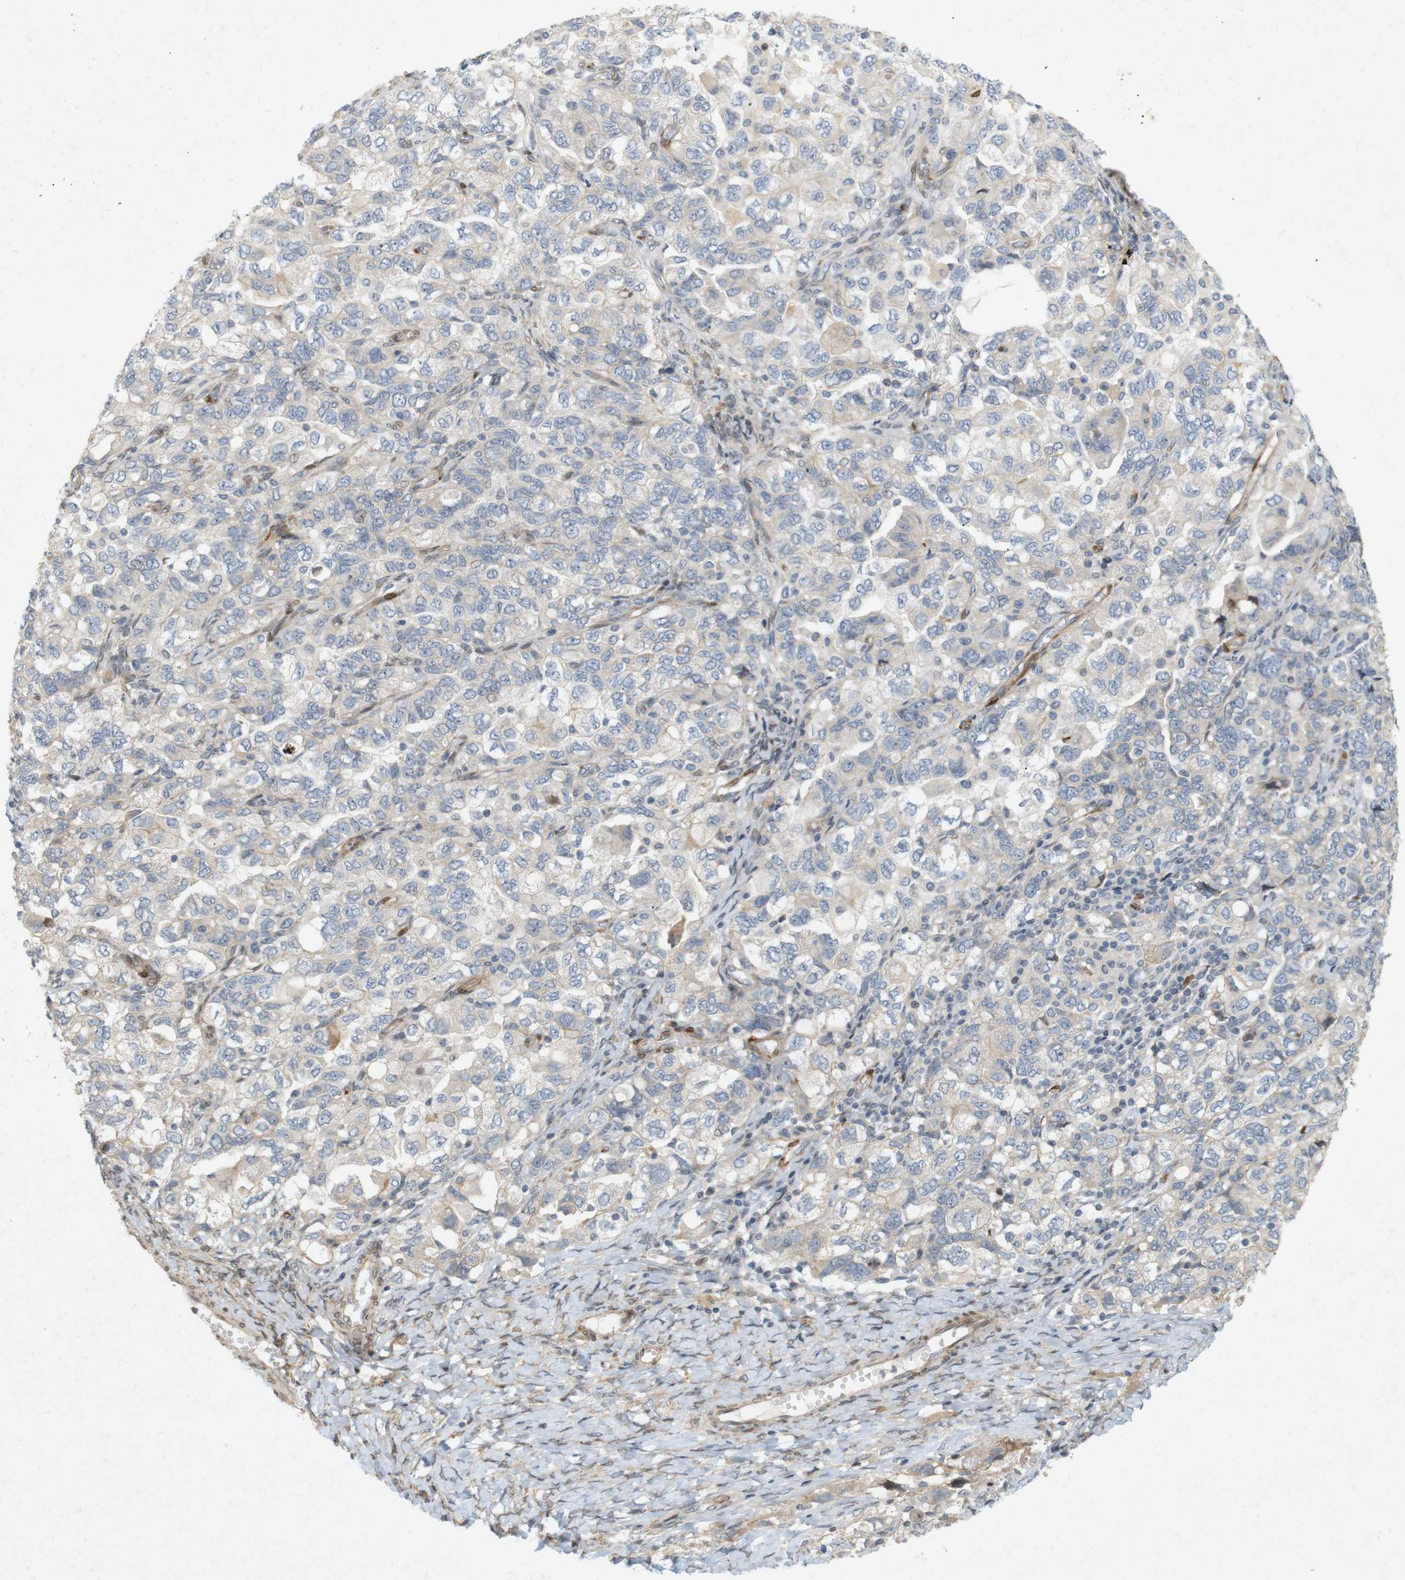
{"staining": {"intensity": "weak", "quantity": "25%-75%", "location": "cytoplasmic/membranous"}, "tissue": "ovarian cancer", "cell_type": "Tumor cells", "image_type": "cancer", "snomed": [{"axis": "morphology", "description": "Carcinoma, NOS"}, {"axis": "morphology", "description": "Cystadenocarcinoma, serous, NOS"}, {"axis": "topography", "description": "Ovary"}], "caption": "Tumor cells display low levels of weak cytoplasmic/membranous staining in about 25%-75% of cells in ovarian cancer.", "gene": "PPP1R14A", "patient": {"sex": "female", "age": 69}}